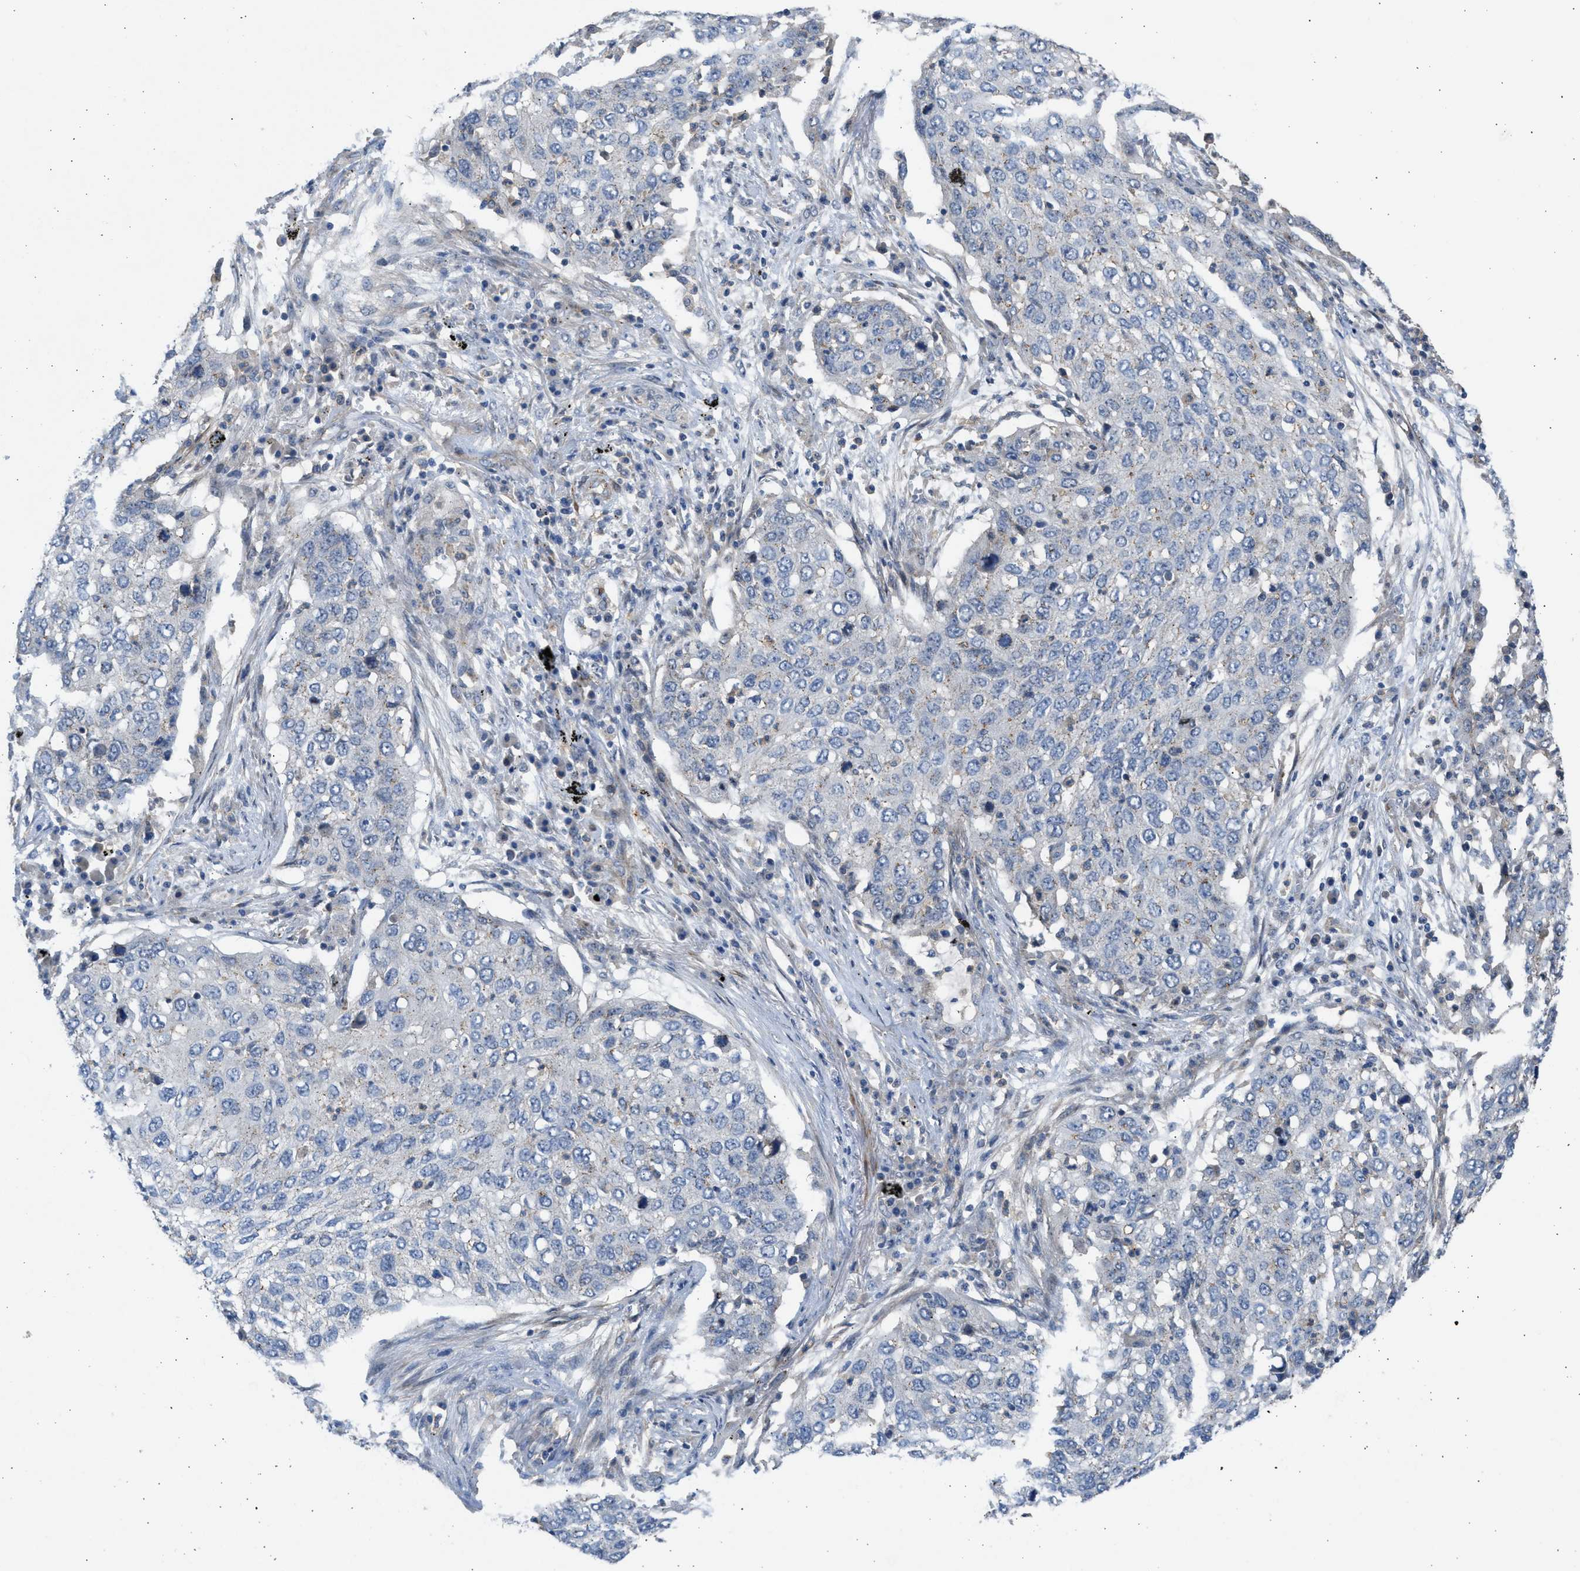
{"staining": {"intensity": "negative", "quantity": "none", "location": "none"}, "tissue": "lung cancer", "cell_type": "Tumor cells", "image_type": "cancer", "snomed": [{"axis": "morphology", "description": "Squamous cell carcinoma, NOS"}, {"axis": "topography", "description": "Lung"}], "caption": "A high-resolution image shows immunohistochemistry (IHC) staining of squamous cell carcinoma (lung), which shows no significant positivity in tumor cells.", "gene": "PCNX3", "patient": {"sex": "female", "age": 63}}